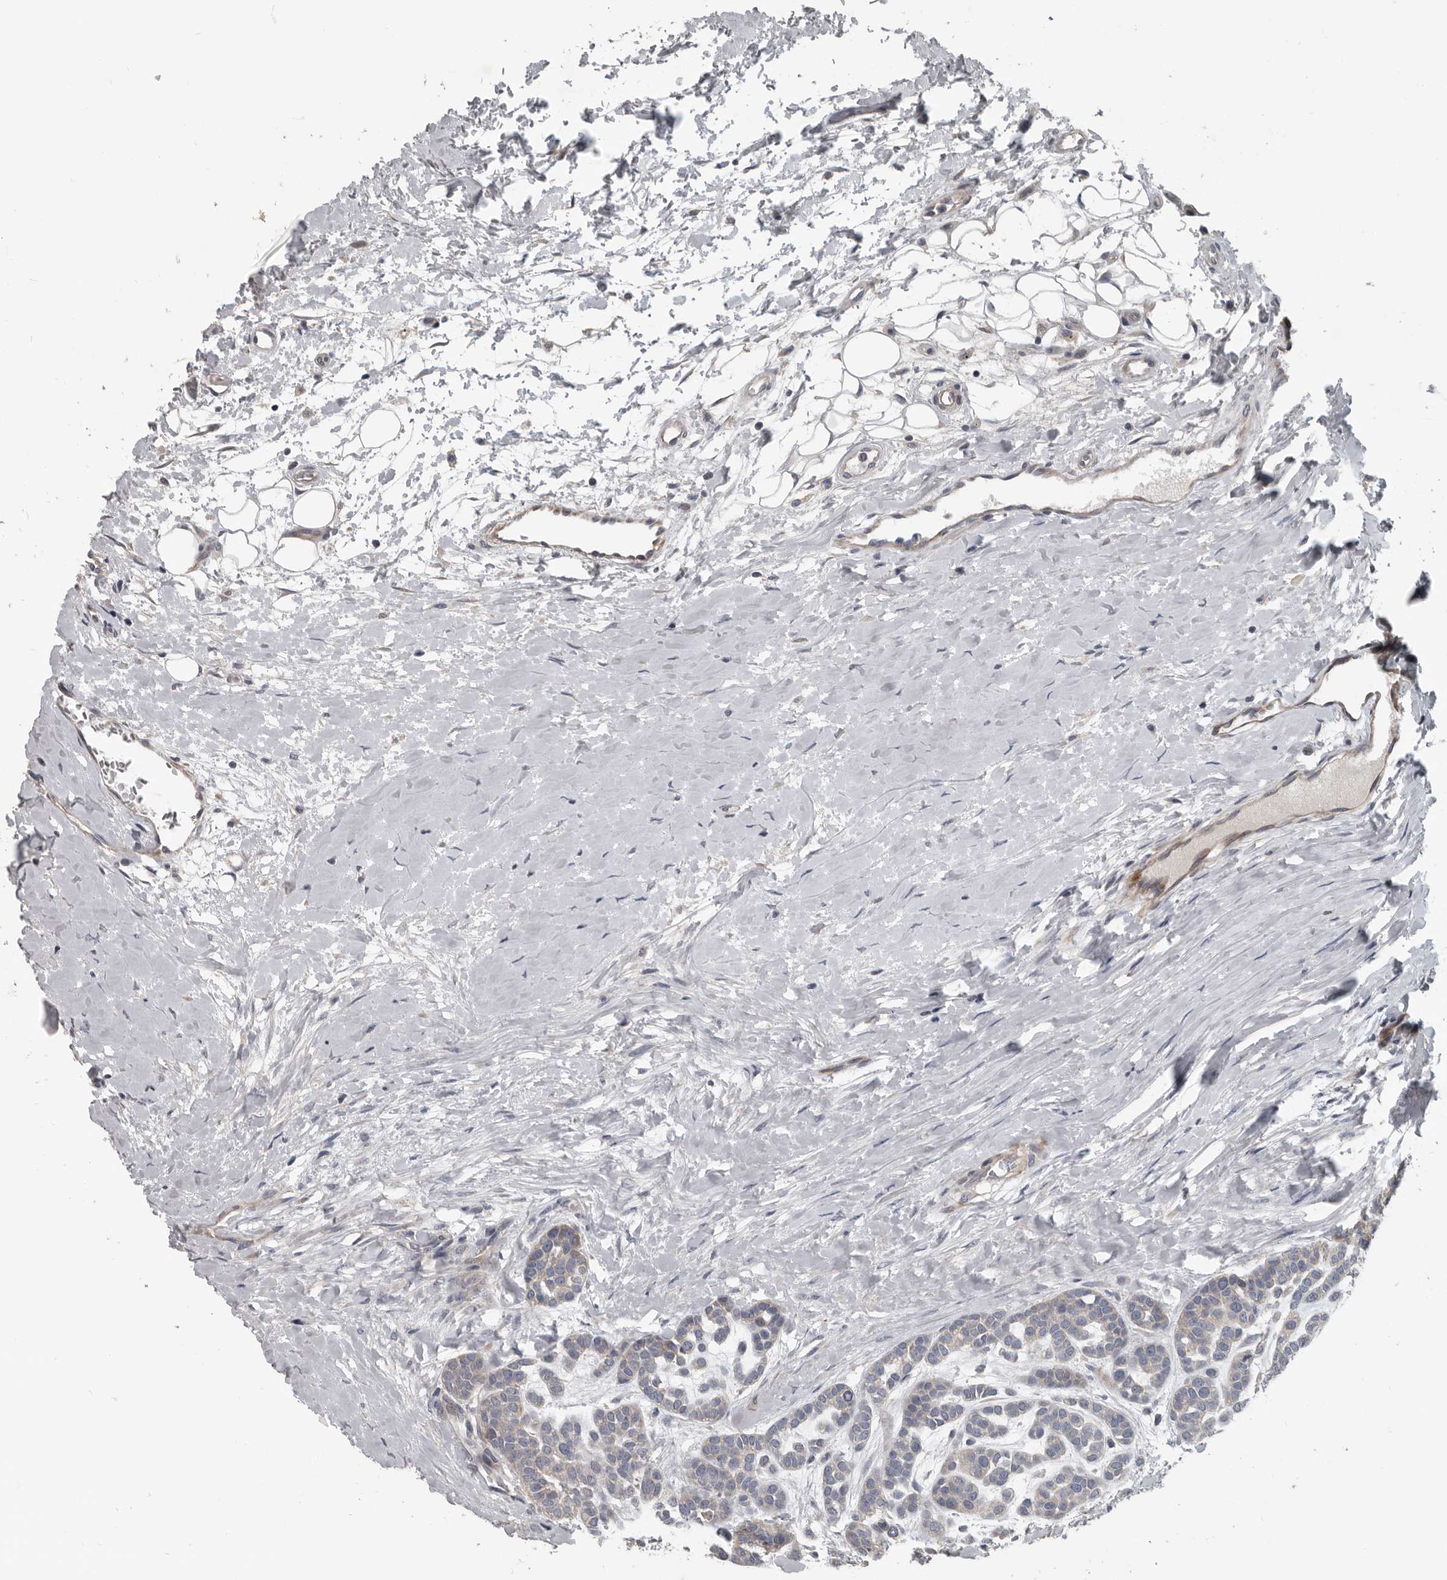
{"staining": {"intensity": "weak", "quantity": "<25%", "location": "cytoplasmic/membranous"}, "tissue": "head and neck cancer", "cell_type": "Tumor cells", "image_type": "cancer", "snomed": [{"axis": "morphology", "description": "Adenocarcinoma, NOS"}, {"axis": "morphology", "description": "Adenoma, NOS"}, {"axis": "topography", "description": "Head-Neck"}], "caption": "Tumor cells are negative for brown protein staining in head and neck cancer.", "gene": "DPY19L4", "patient": {"sex": "female", "age": 55}}